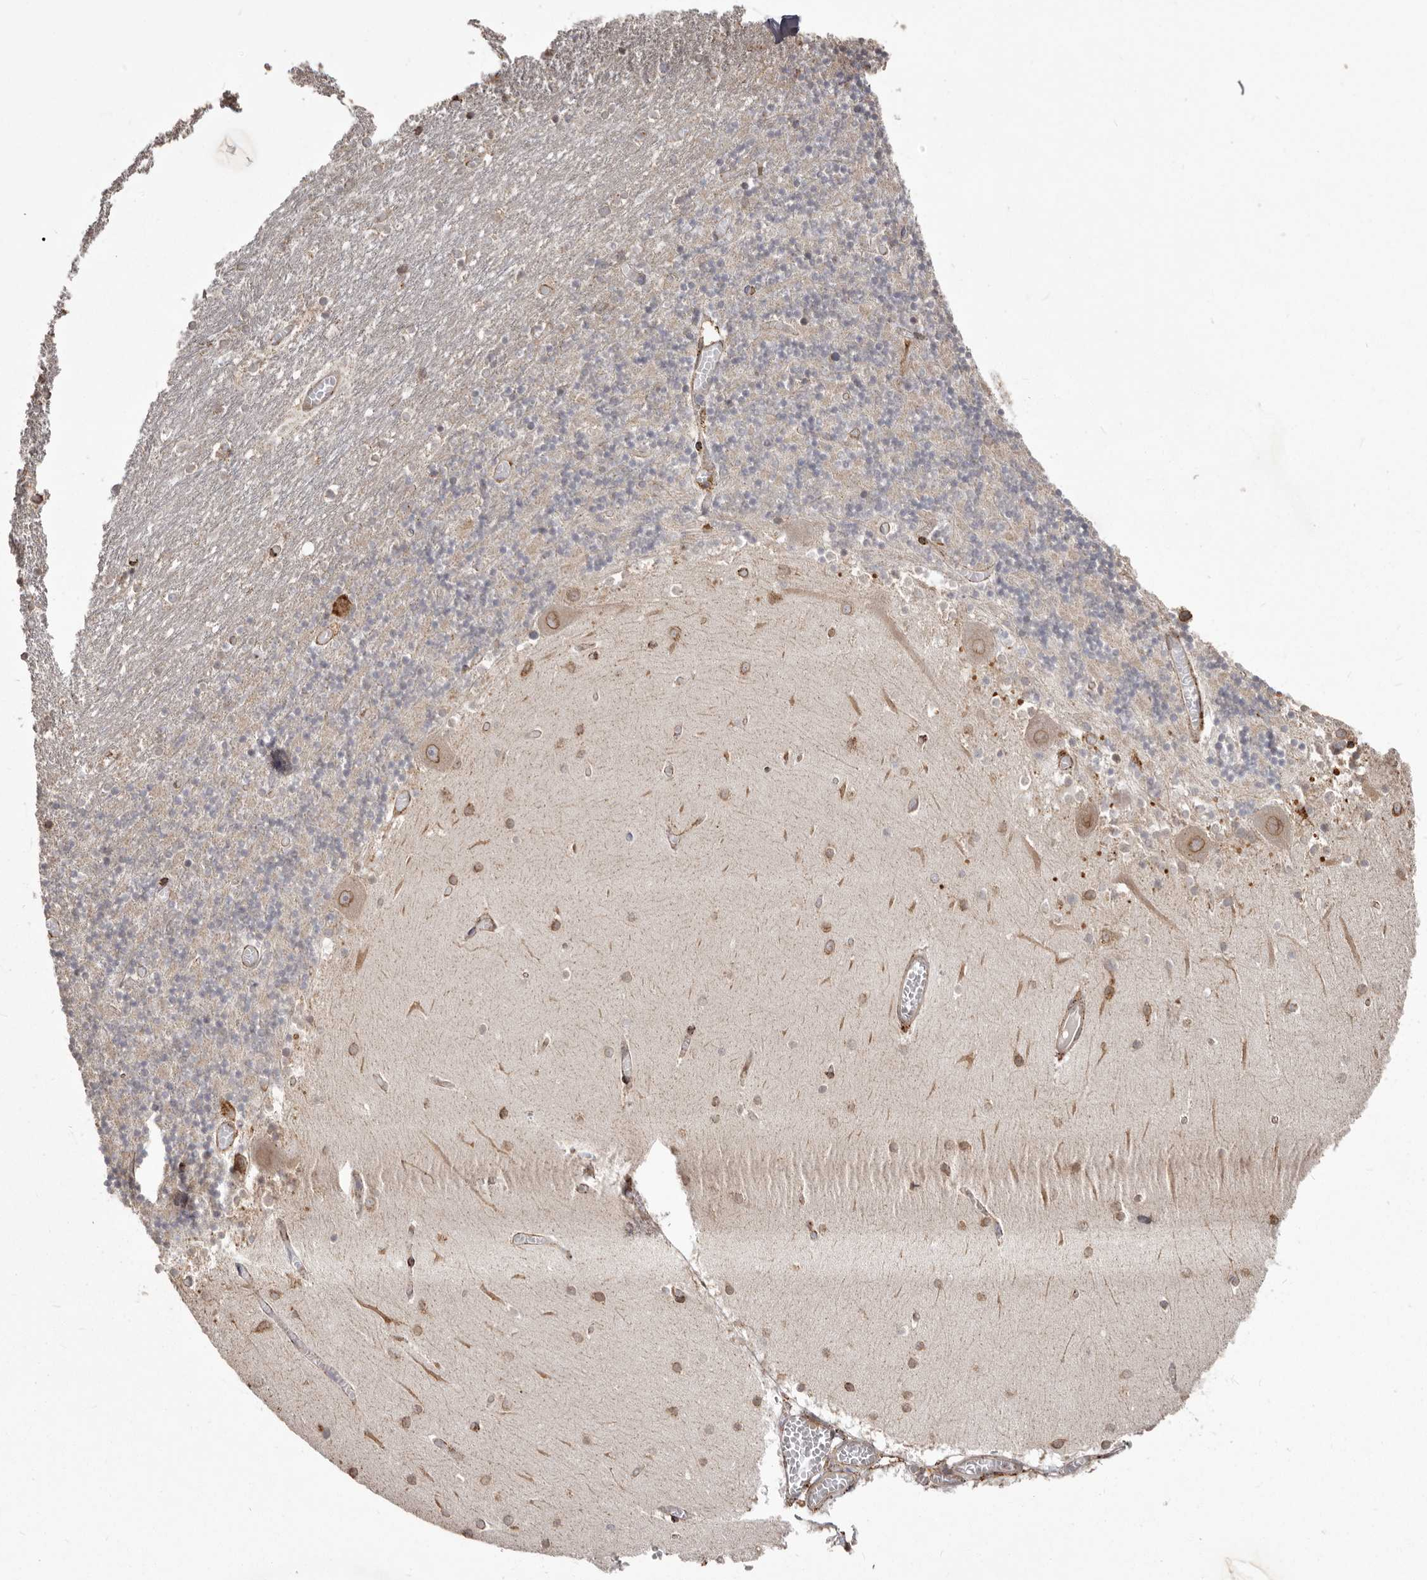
{"staining": {"intensity": "negative", "quantity": "none", "location": "none"}, "tissue": "cerebellum", "cell_type": "Cells in granular layer", "image_type": "normal", "snomed": [{"axis": "morphology", "description": "Normal tissue, NOS"}, {"axis": "topography", "description": "Cerebellum"}], "caption": "Cerebellum stained for a protein using immunohistochemistry (IHC) demonstrates no positivity cells in granular layer.", "gene": "NUP43", "patient": {"sex": "female", "age": 28}}